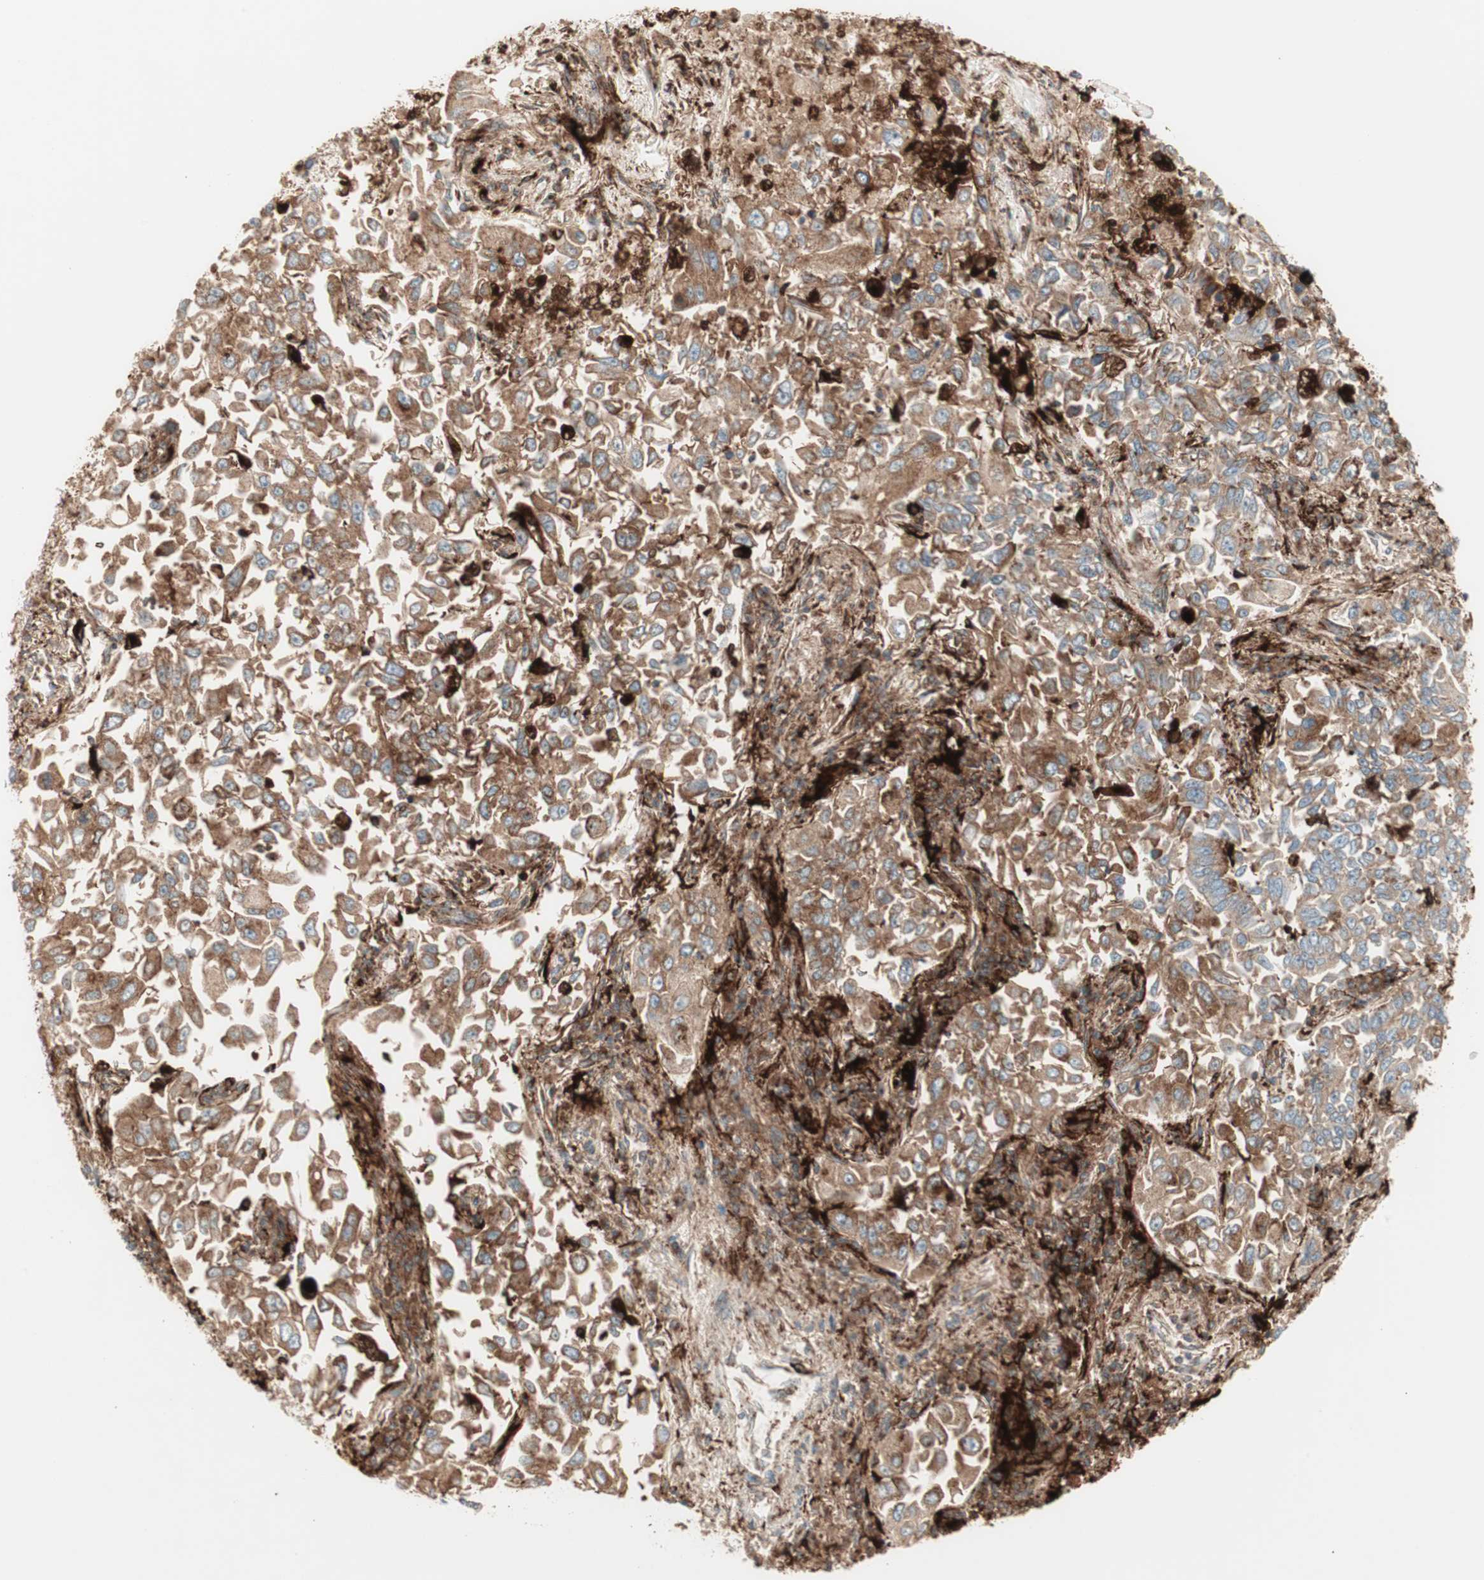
{"staining": {"intensity": "moderate", "quantity": ">75%", "location": "cytoplasmic/membranous"}, "tissue": "lung cancer", "cell_type": "Tumor cells", "image_type": "cancer", "snomed": [{"axis": "morphology", "description": "Adenocarcinoma, NOS"}, {"axis": "topography", "description": "Lung"}], "caption": "Lung adenocarcinoma stained for a protein (brown) reveals moderate cytoplasmic/membranous positive positivity in approximately >75% of tumor cells.", "gene": "ATP6V1G1", "patient": {"sex": "male", "age": 84}}